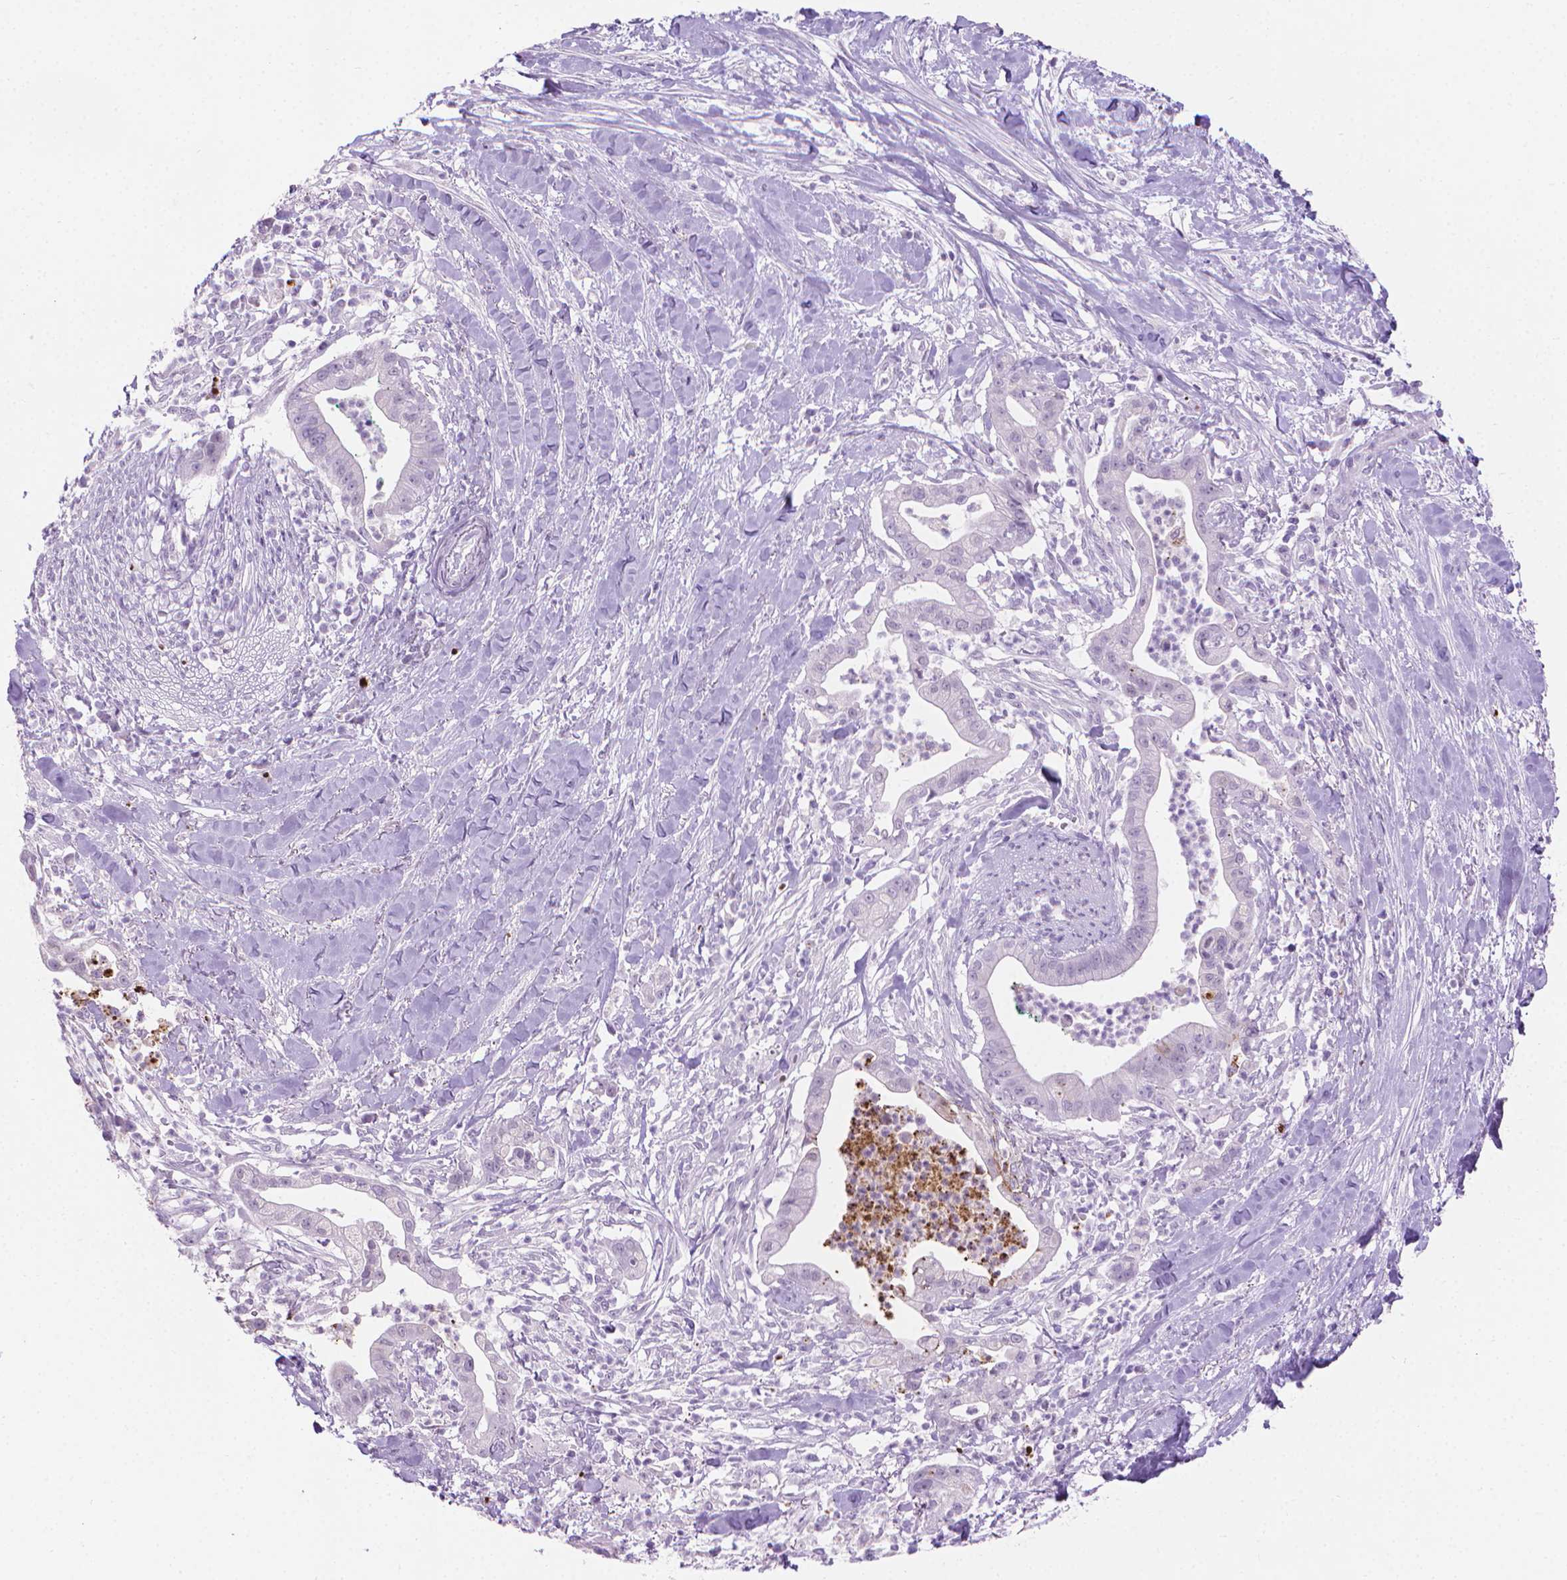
{"staining": {"intensity": "negative", "quantity": "none", "location": "none"}, "tissue": "pancreatic cancer", "cell_type": "Tumor cells", "image_type": "cancer", "snomed": [{"axis": "morphology", "description": "Normal tissue, NOS"}, {"axis": "morphology", "description": "Adenocarcinoma, NOS"}, {"axis": "topography", "description": "Lymph node"}, {"axis": "topography", "description": "Pancreas"}], "caption": "Tumor cells show no significant protein staining in adenocarcinoma (pancreatic).", "gene": "CFAP52", "patient": {"sex": "female", "age": 58}}